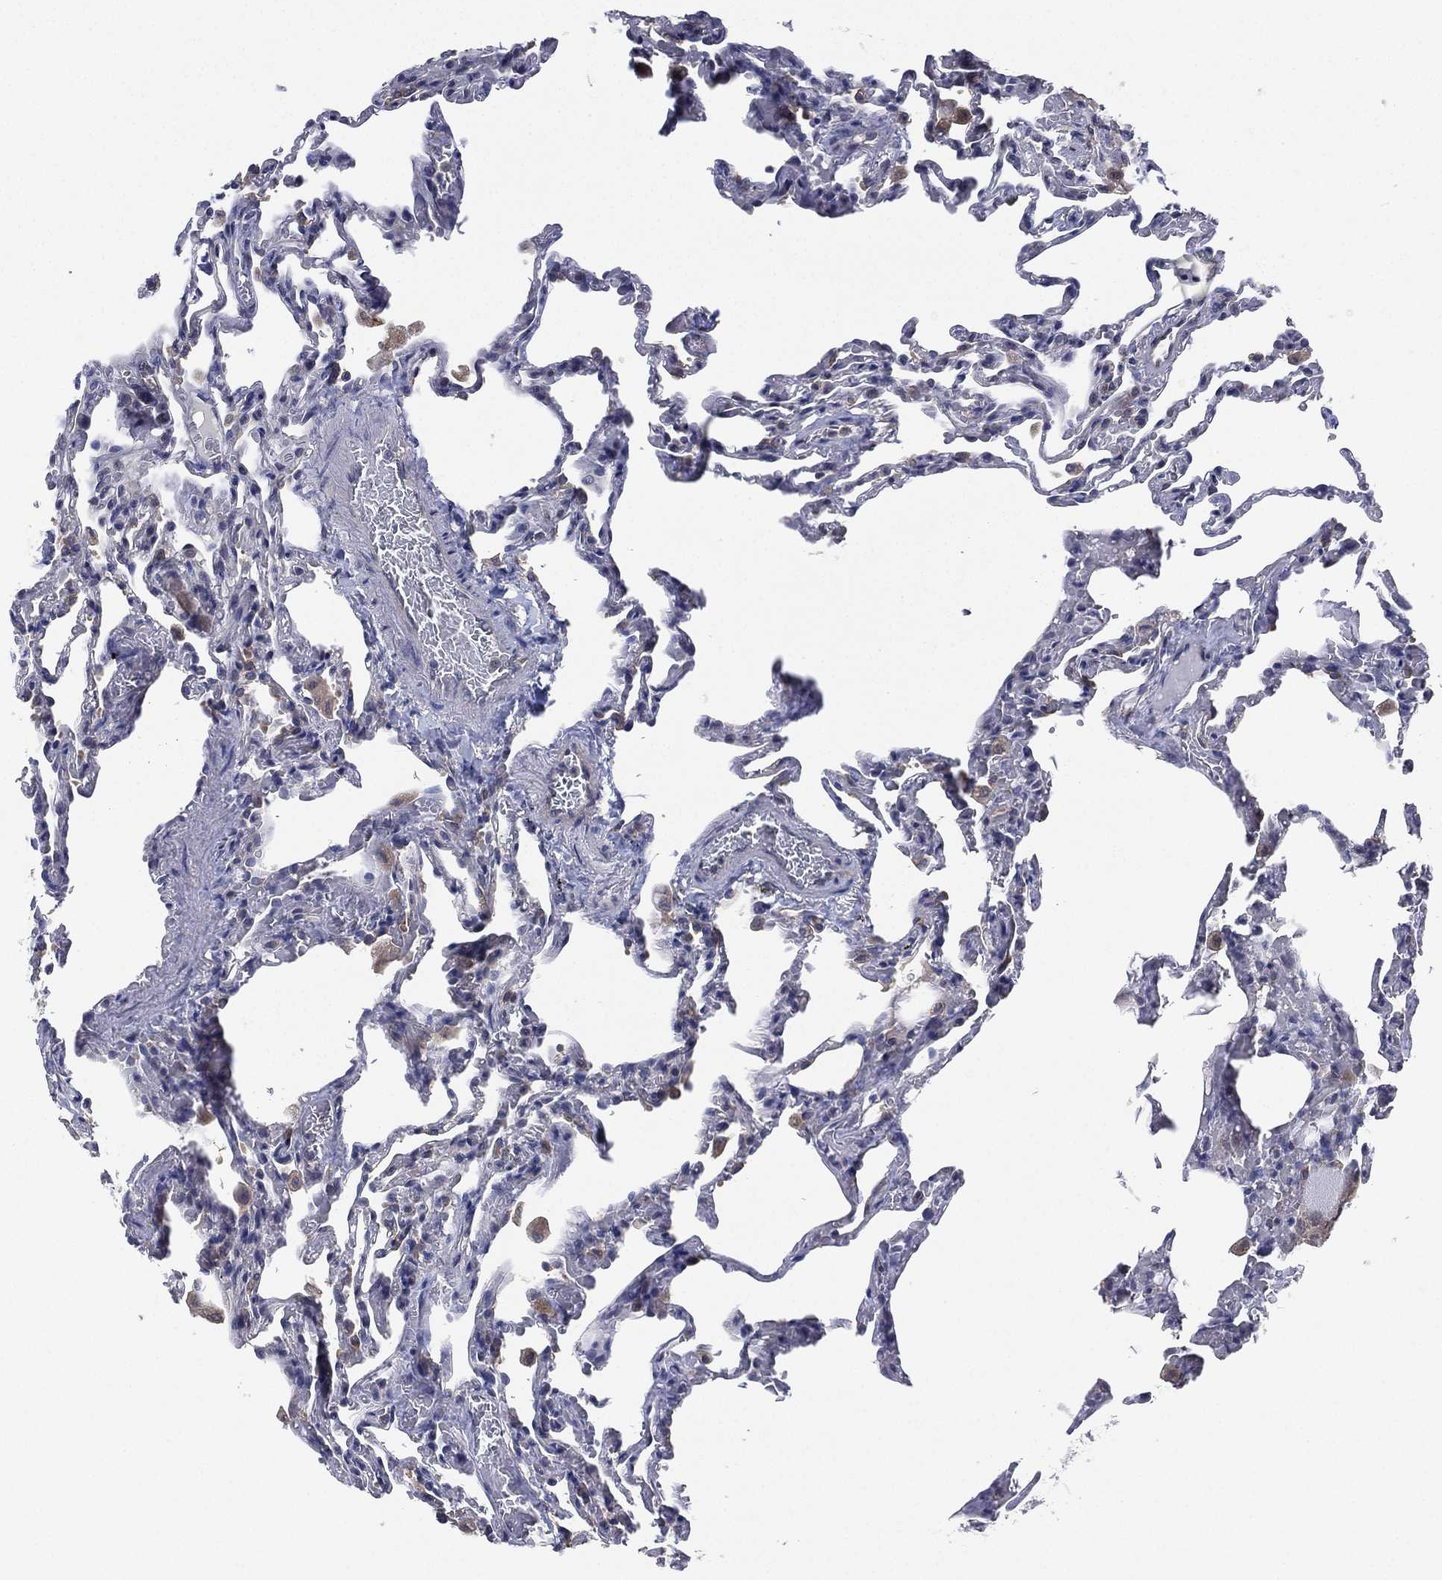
{"staining": {"intensity": "negative", "quantity": "none", "location": "none"}, "tissue": "lung", "cell_type": "Alveolar cells", "image_type": "normal", "snomed": [{"axis": "morphology", "description": "Normal tissue, NOS"}, {"axis": "topography", "description": "Lung"}], "caption": "Immunohistochemical staining of normal human lung reveals no significant expression in alveolar cells. Brightfield microscopy of IHC stained with DAB (3,3'-diaminobenzidine) (brown) and hematoxylin (blue), captured at high magnification.", "gene": "MPP7", "patient": {"sex": "female", "age": 43}}